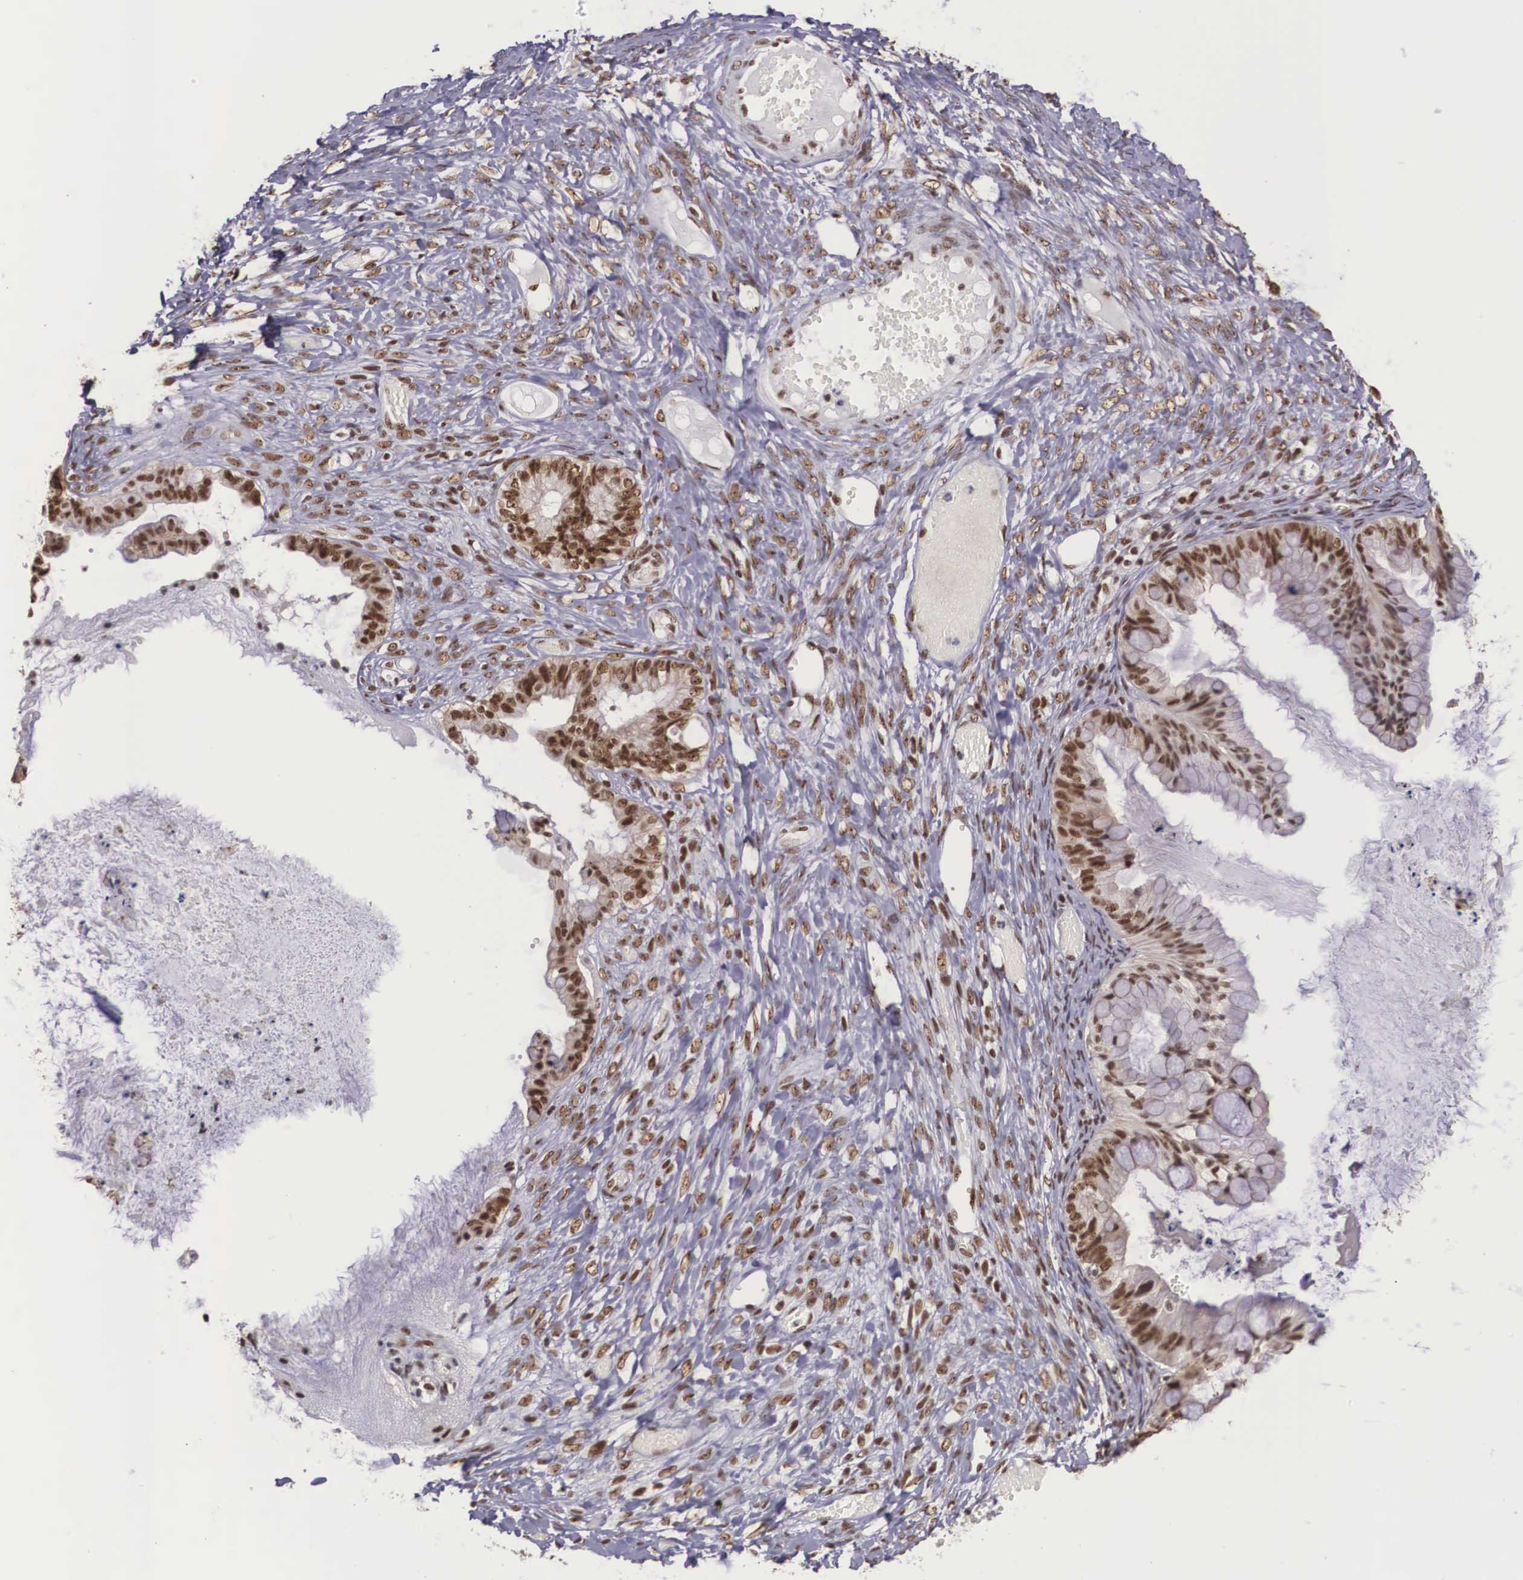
{"staining": {"intensity": "strong", "quantity": ">75%", "location": "nuclear"}, "tissue": "ovarian cancer", "cell_type": "Tumor cells", "image_type": "cancer", "snomed": [{"axis": "morphology", "description": "Cystadenocarcinoma, mucinous, NOS"}, {"axis": "topography", "description": "Ovary"}], "caption": "Ovarian cancer was stained to show a protein in brown. There is high levels of strong nuclear staining in approximately >75% of tumor cells. The staining is performed using DAB (3,3'-diaminobenzidine) brown chromogen to label protein expression. The nuclei are counter-stained blue using hematoxylin.", "gene": "POLR2F", "patient": {"sex": "female", "age": 57}}